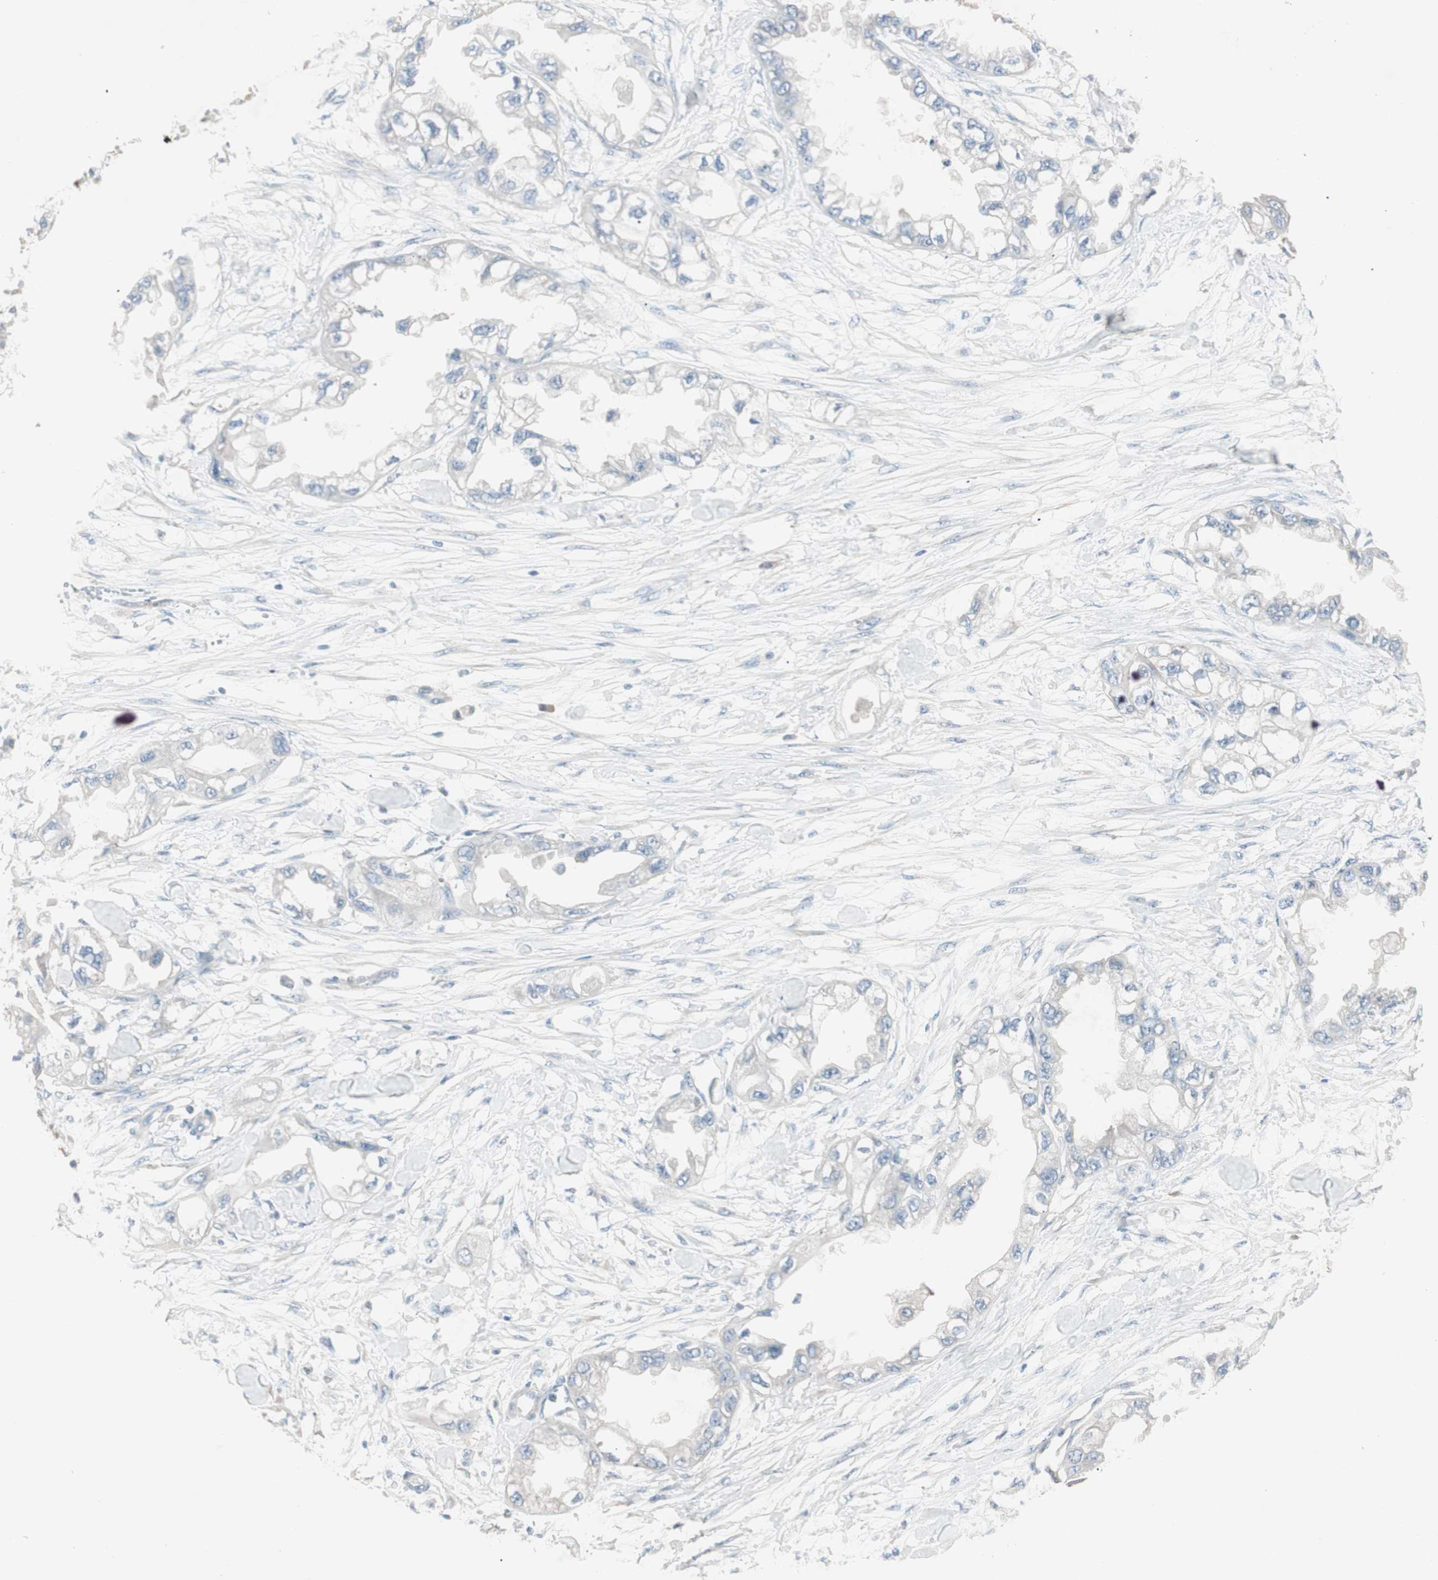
{"staining": {"intensity": "negative", "quantity": "none", "location": "none"}, "tissue": "endometrial cancer", "cell_type": "Tumor cells", "image_type": "cancer", "snomed": [{"axis": "morphology", "description": "Adenocarcinoma, NOS"}, {"axis": "topography", "description": "Endometrium"}], "caption": "Endometrial adenocarcinoma was stained to show a protein in brown. There is no significant positivity in tumor cells.", "gene": "KHK", "patient": {"sex": "female", "age": 67}}